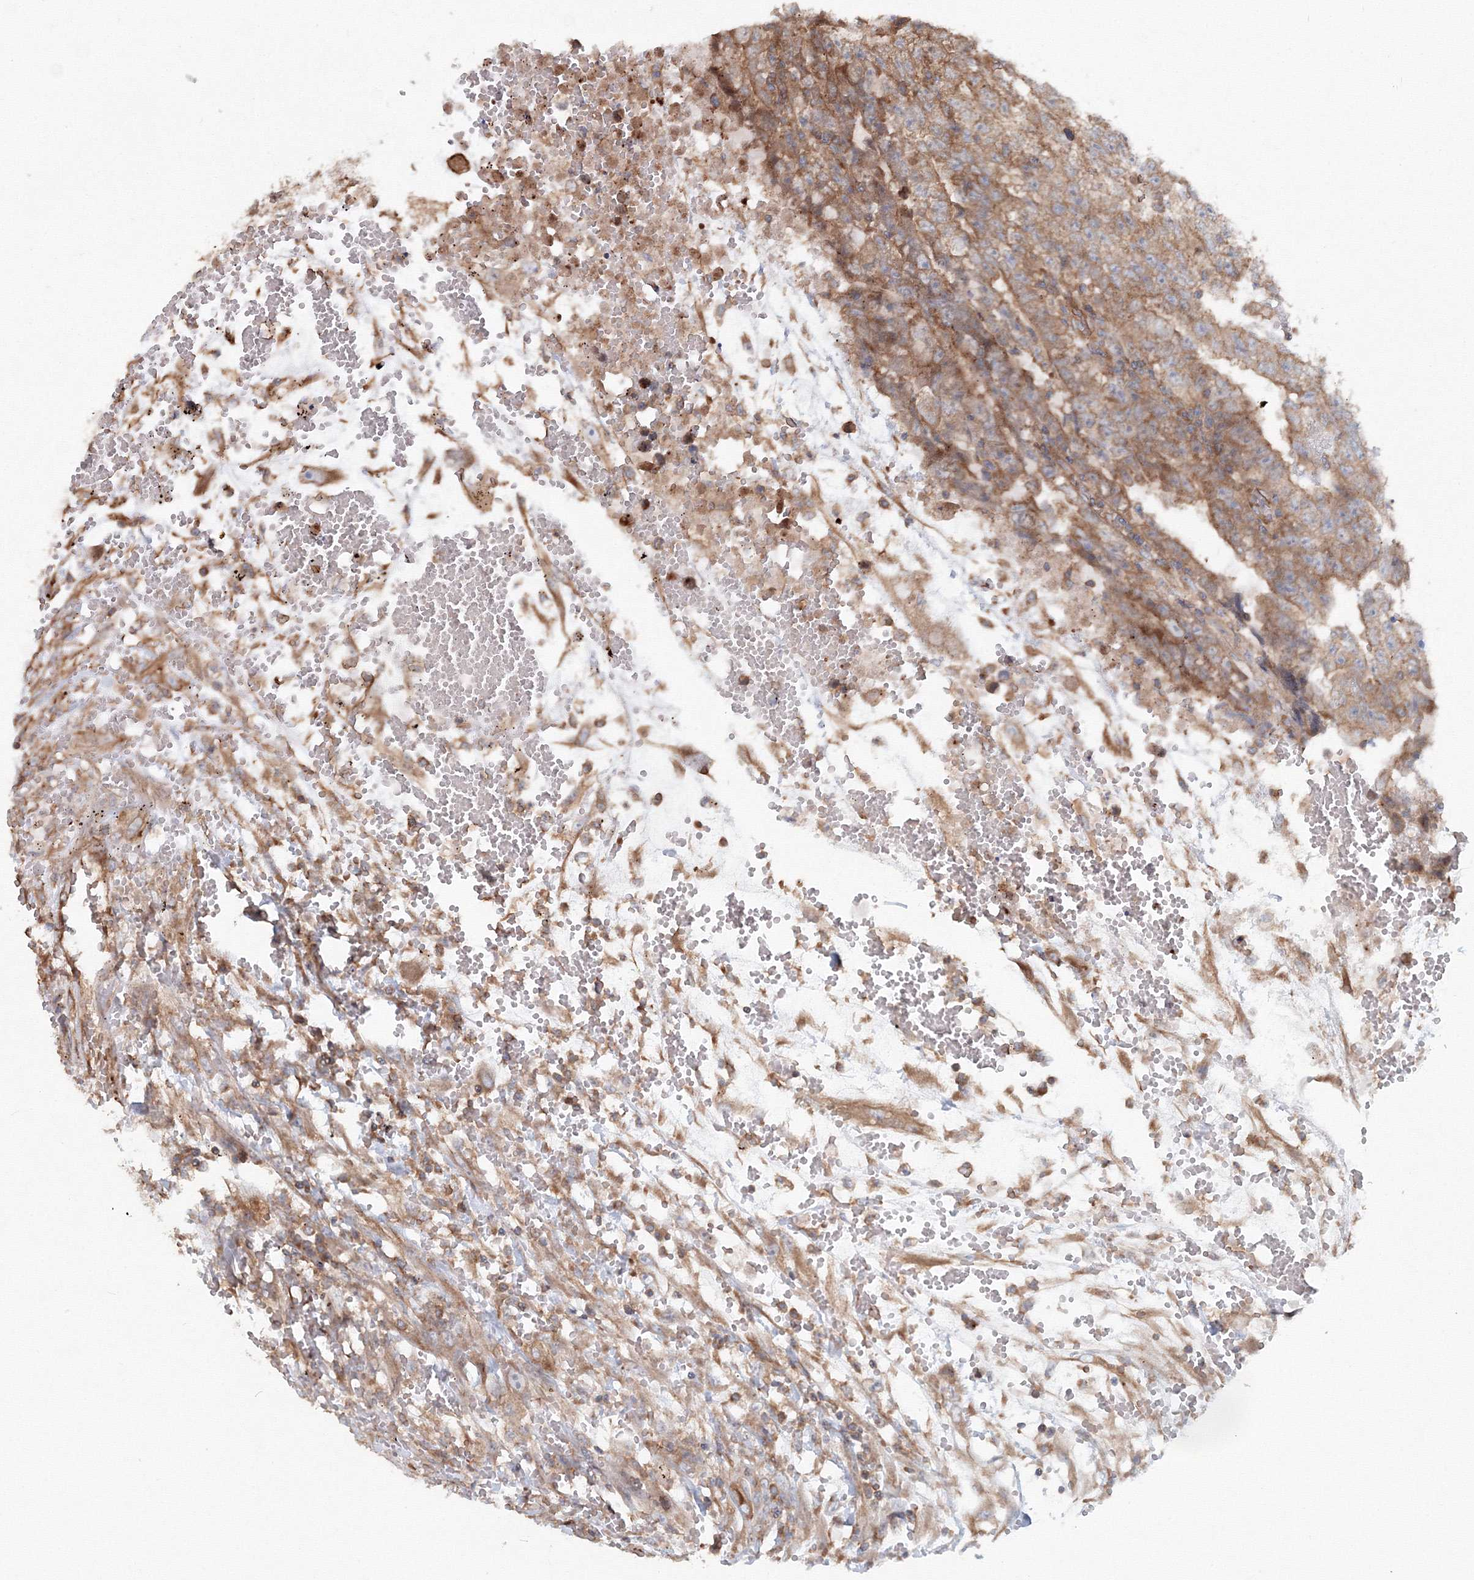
{"staining": {"intensity": "moderate", "quantity": ">75%", "location": "cytoplasmic/membranous"}, "tissue": "testis cancer", "cell_type": "Tumor cells", "image_type": "cancer", "snomed": [{"axis": "morphology", "description": "Carcinoma, Embryonal, NOS"}, {"axis": "topography", "description": "Testis"}], "caption": "An image of testis cancer (embryonal carcinoma) stained for a protein displays moderate cytoplasmic/membranous brown staining in tumor cells. The protein of interest is shown in brown color, while the nuclei are stained blue.", "gene": "EXOC1", "patient": {"sex": "male", "age": 25}}